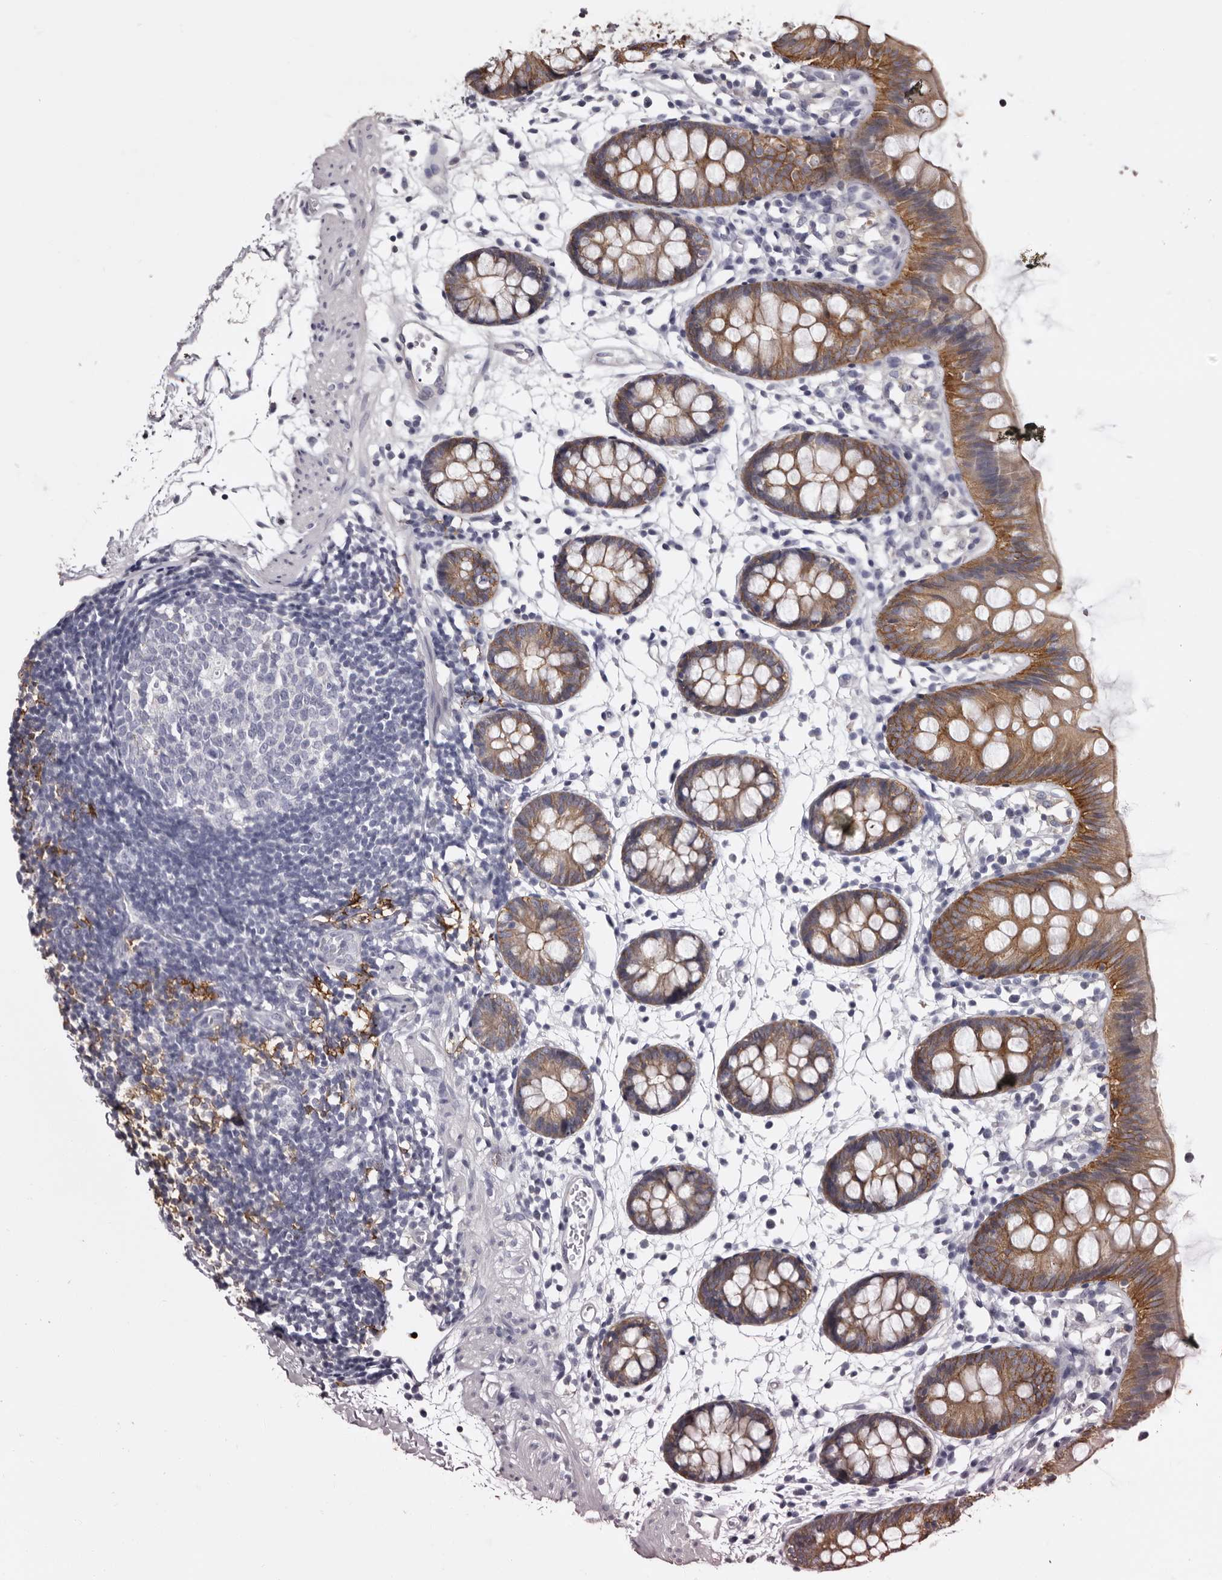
{"staining": {"intensity": "negative", "quantity": "none", "location": "none"}, "tissue": "colon", "cell_type": "Endothelial cells", "image_type": "normal", "snomed": [{"axis": "morphology", "description": "Normal tissue, NOS"}, {"axis": "topography", "description": "Colon"}], "caption": "The image exhibits no significant staining in endothelial cells of colon.", "gene": "LAD1", "patient": {"sex": "male", "age": 56}}